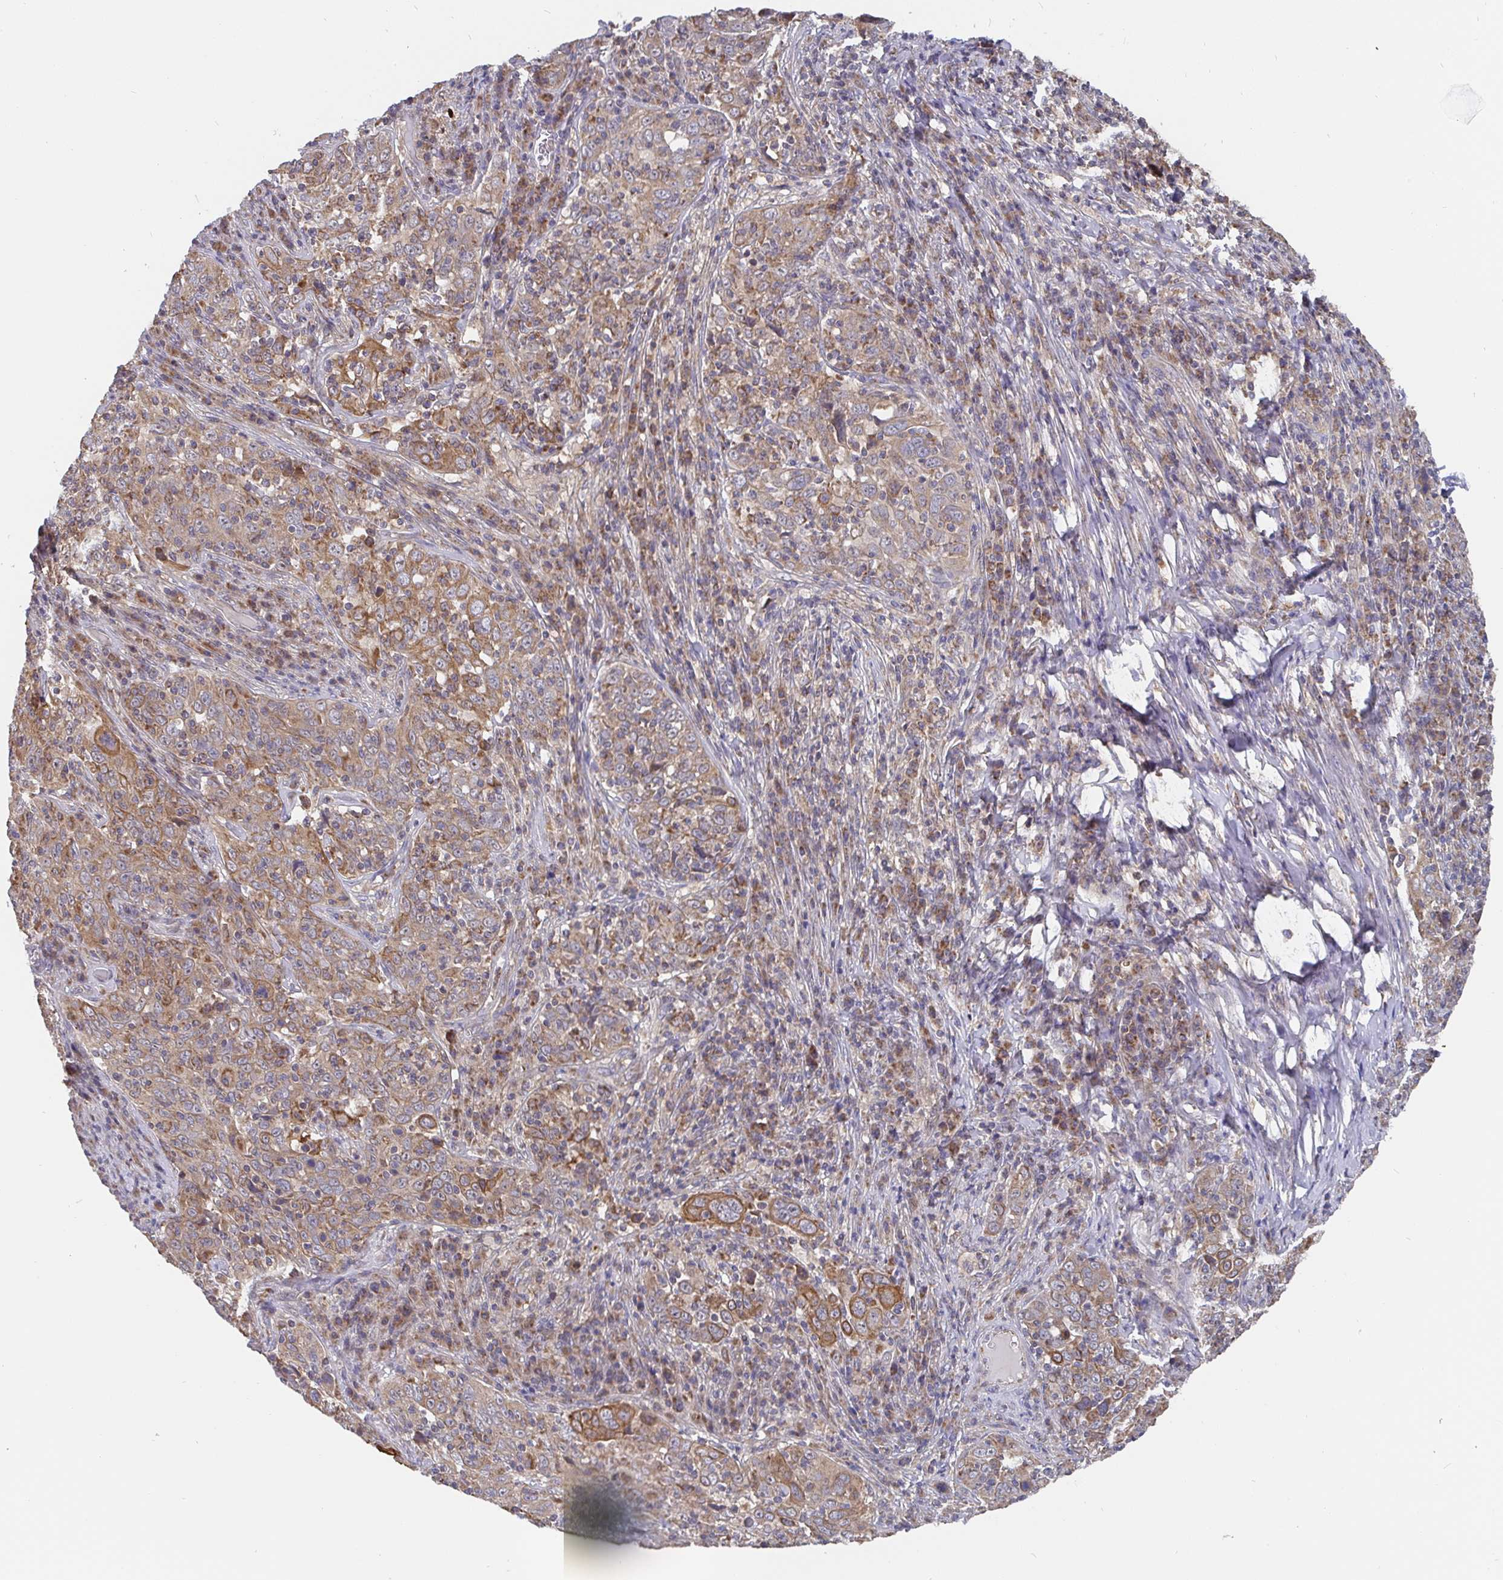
{"staining": {"intensity": "moderate", "quantity": ">75%", "location": "cytoplasmic/membranous"}, "tissue": "cervical cancer", "cell_type": "Tumor cells", "image_type": "cancer", "snomed": [{"axis": "morphology", "description": "Squamous cell carcinoma, NOS"}, {"axis": "topography", "description": "Cervix"}], "caption": "Immunohistochemistry photomicrograph of human cervical cancer stained for a protein (brown), which shows medium levels of moderate cytoplasmic/membranous expression in about >75% of tumor cells.", "gene": "PDF", "patient": {"sex": "female", "age": 46}}